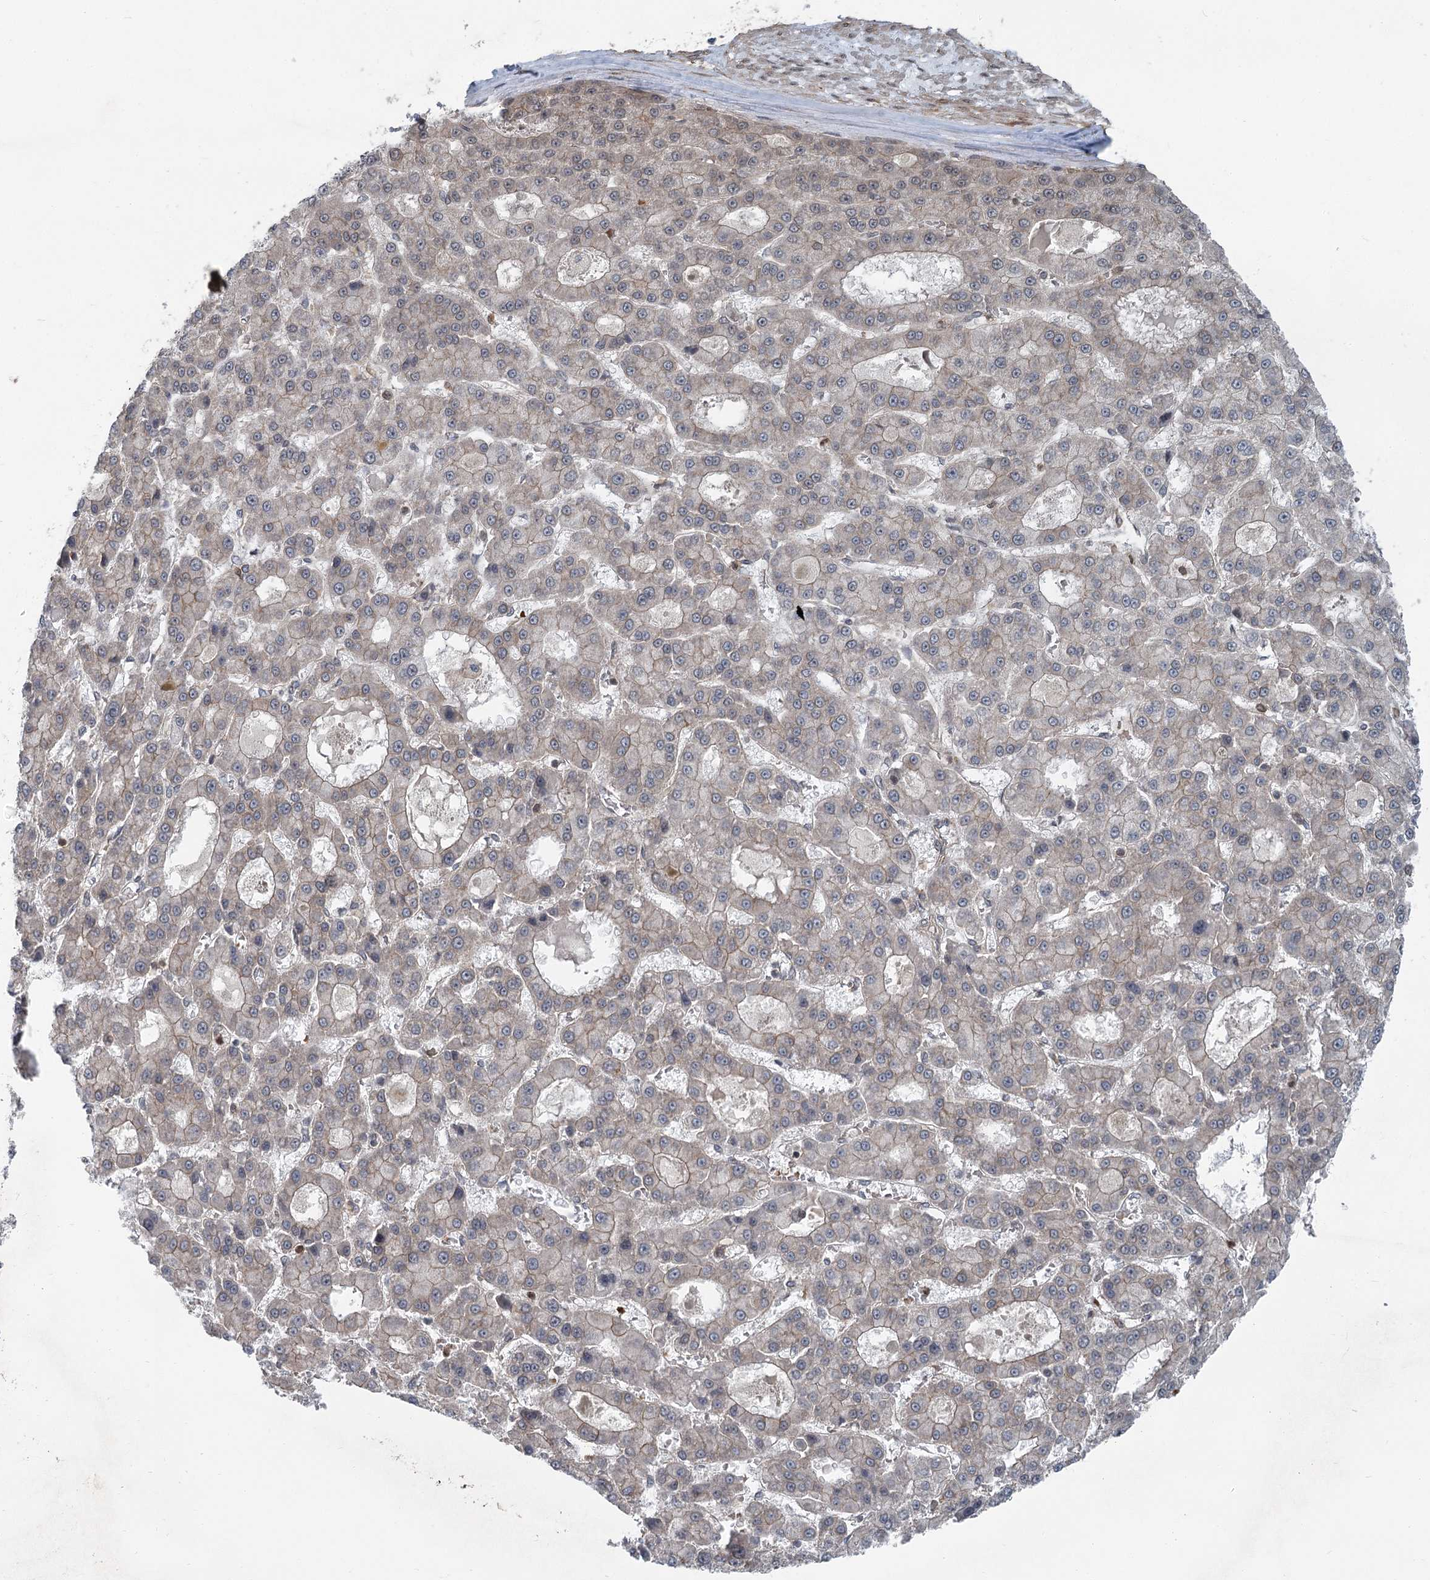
{"staining": {"intensity": "weak", "quantity": "25%-75%", "location": "cytoplasmic/membranous"}, "tissue": "liver cancer", "cell_type": "Tumor cells", "image_type": "cancer", "snomed": [{"axis": "morphology", "description": "Carcinoma, Hepatocellular, NOS"}, {"axis": "topography", "description": "Liver"}], "caption": "Liver hepatocellular carcinoma stained with a protein marker exhibits weak staining in tumor cells.", "gene": "IQSEC1", "patient": {"sex": "male", "age": 70}}